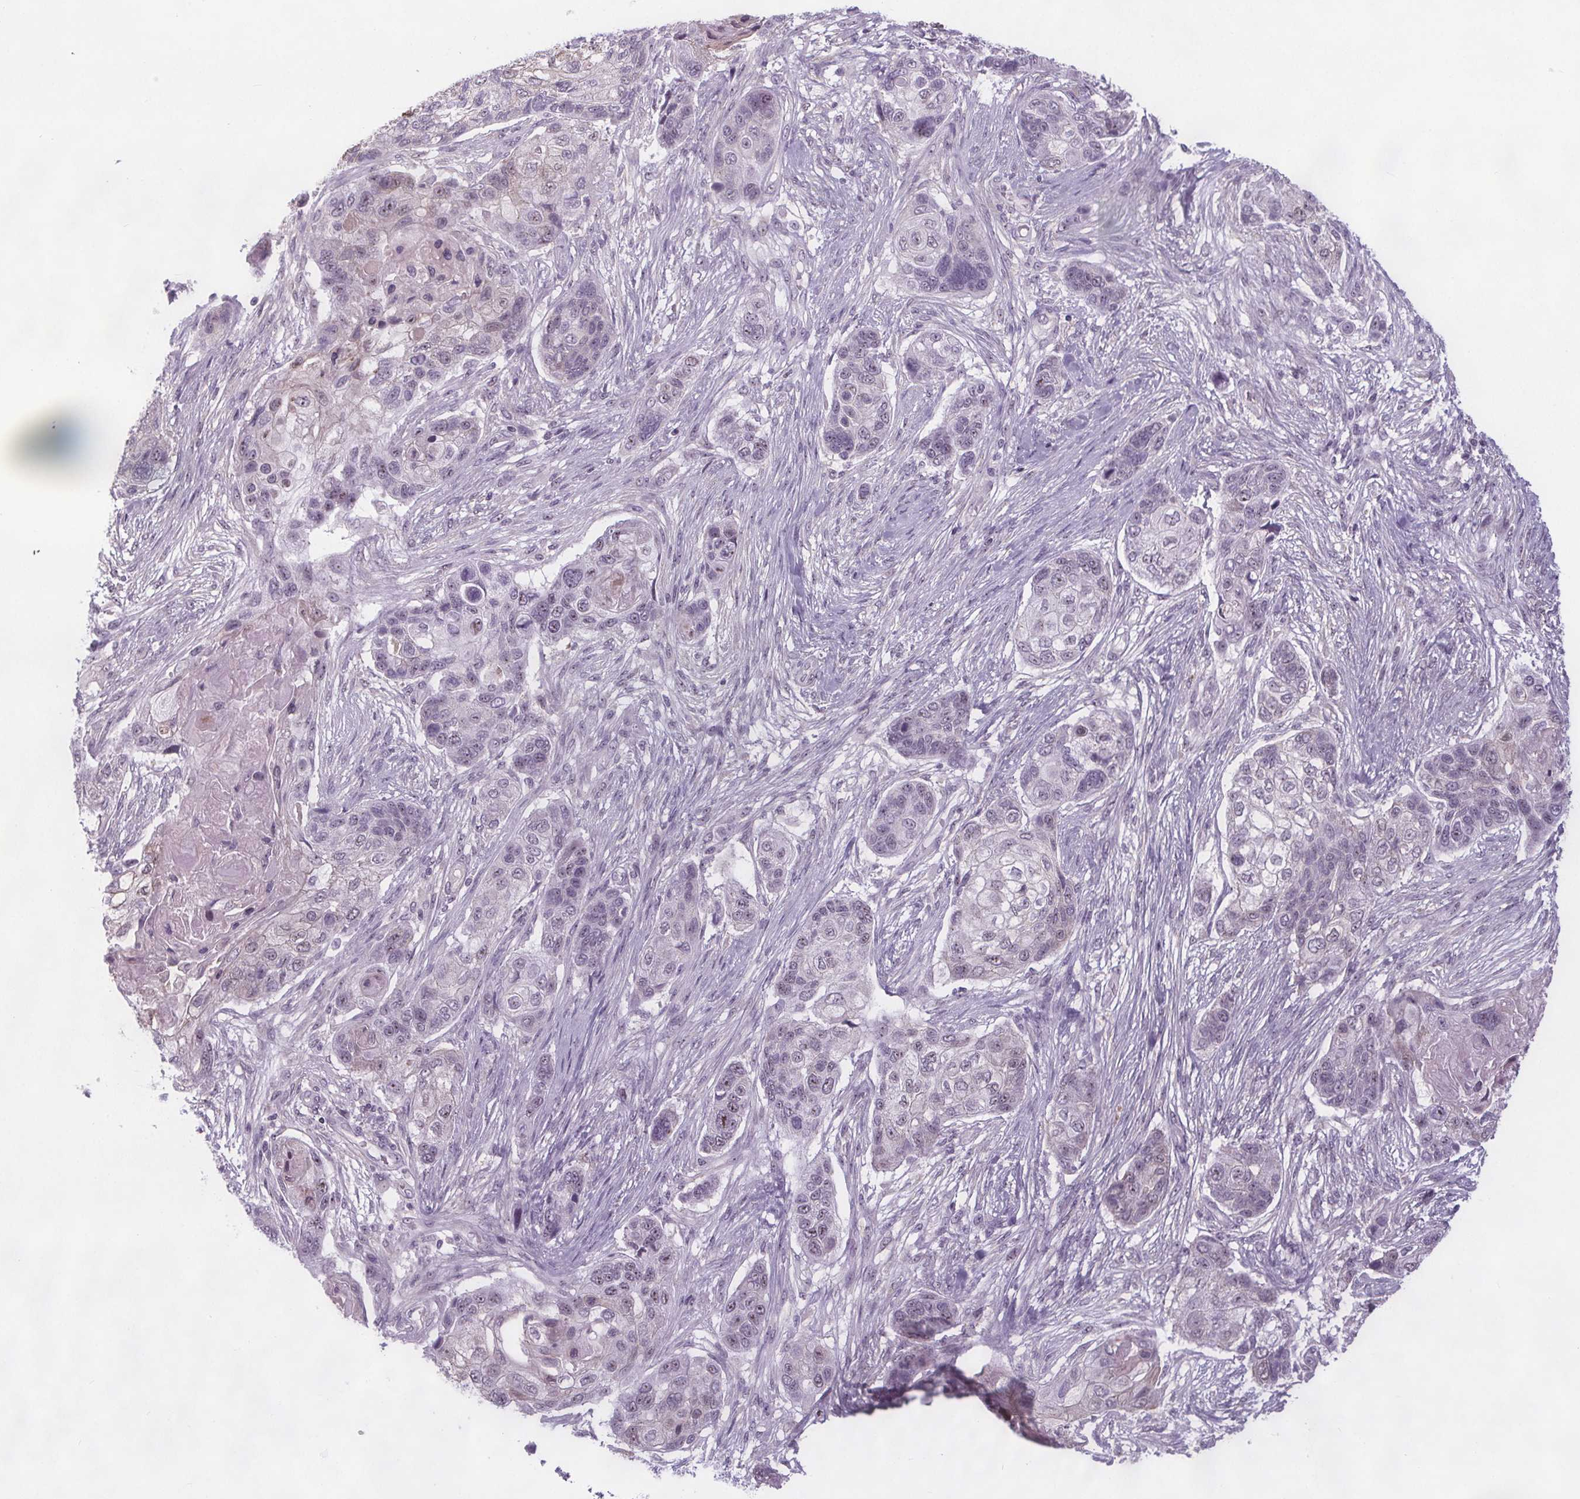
{"staining": {"intensity": "weak", "quantity": "<25%", "location": "nuclear"}, "tissue": "lung cancer", "cell_type": "Tumor cells", "image_type": "cancer", "snomed": [{"axis": "morphology", "description": "Squamous cell carcinoma, NOS"}, {"axis": "topography", "description": "Lung"}], "caption": "Immunohistochemistry micrograph of neoplastic tissue: lung squamous cell carcinoma stained with DAB shows no significant protein staining in tumor cells. (DAB (3,3'-diaminobenzidine) immunohistochemistry (IHC), high magnification).", "gene": "NOLC1", "patient": {"sex": "male", "age": 69}}